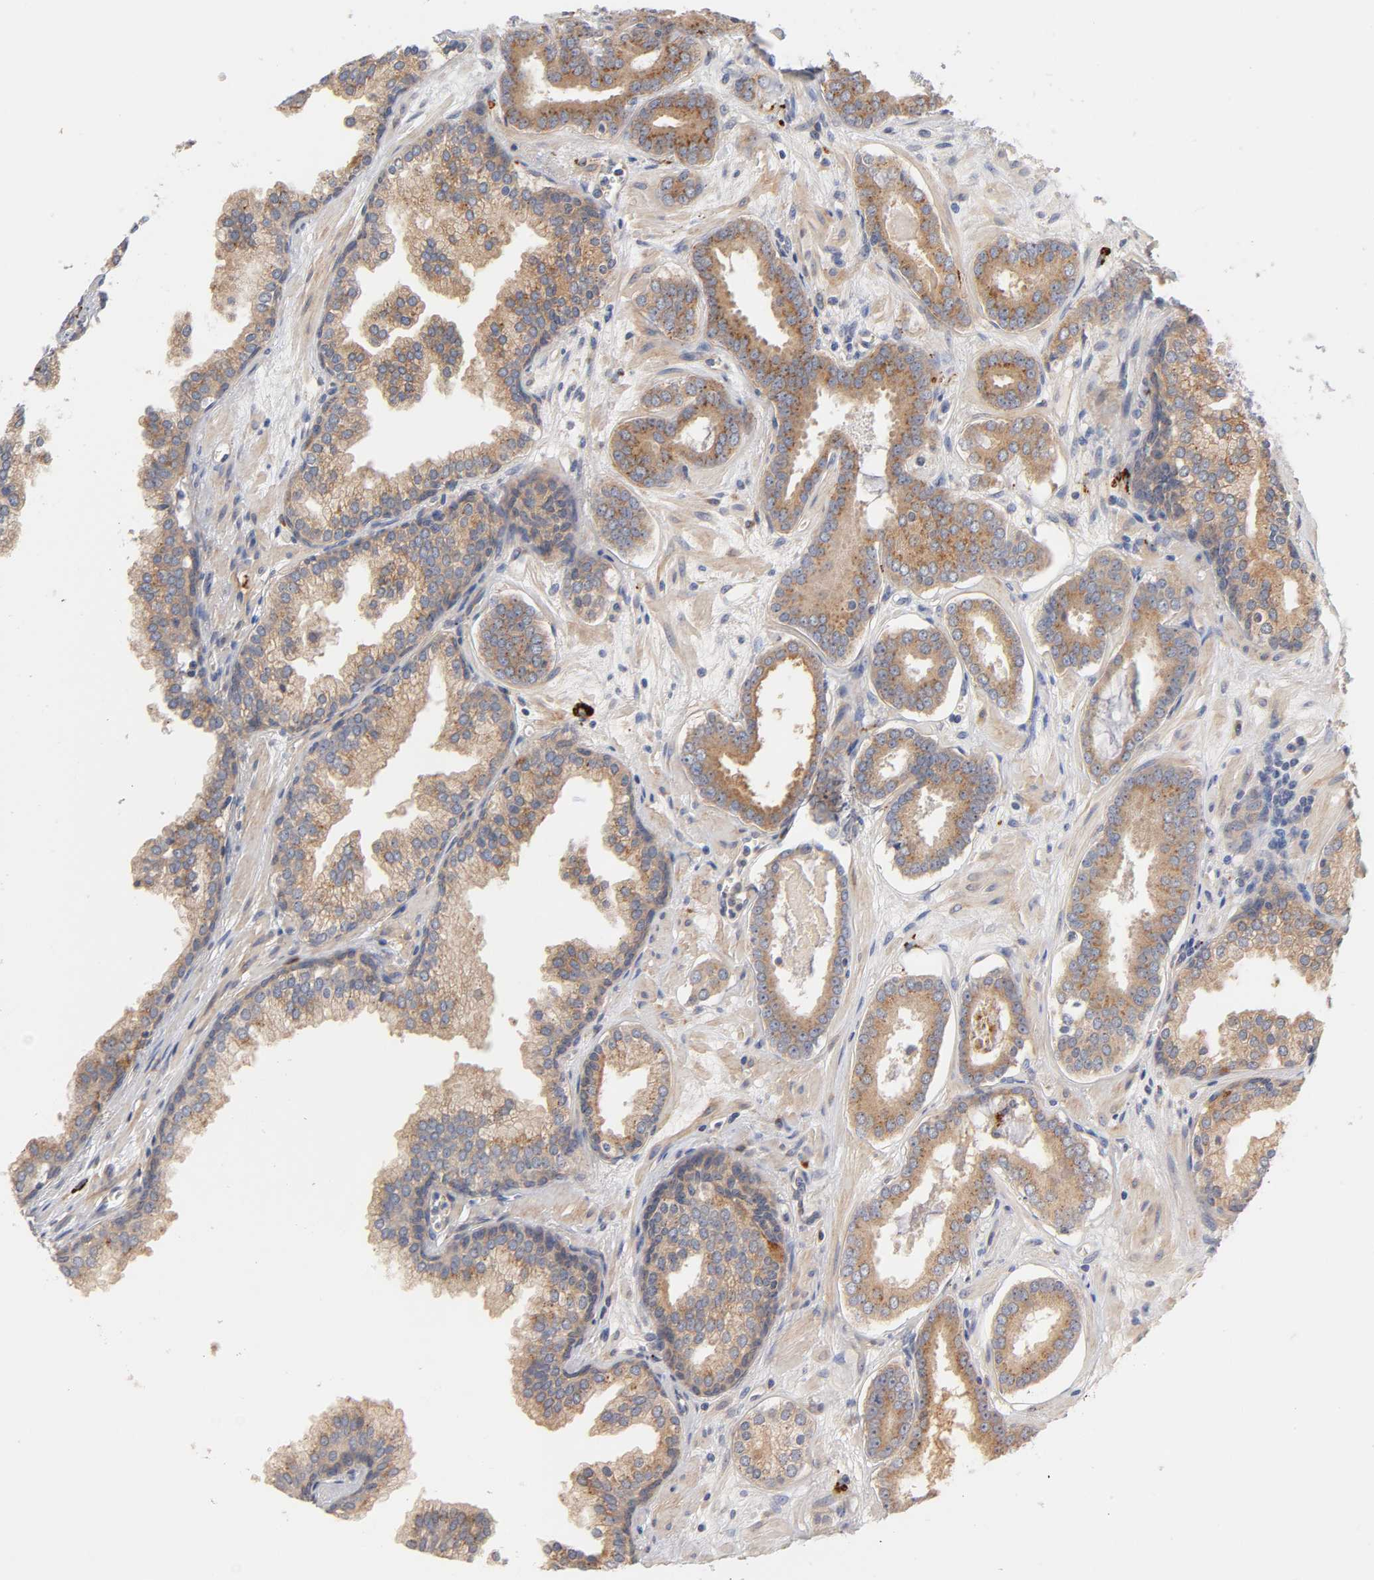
{"staining": {"intensity": "moderate", "quantity": ">75%", "location": "cytoplasmic/membranous"}, "tissue": "prostate cancer", "cell_type": "Tumor cells", "image_type": "cancer", "snomed": [{"axis": "morphology", "description": "Adenocarcinoma, Low grade"}, {"axis": "topography", "description": "Prostate"}], "caption": "Tumor cells reveal moderate cytoplasmic/membranous expression in approximately >75% of cells in prostate adenocarcinoma (low-grade). (IHC, brightfield microscopy, high magnification).", "gene": "C17orf75", "patient": {"sex": "male", "age": 57}}